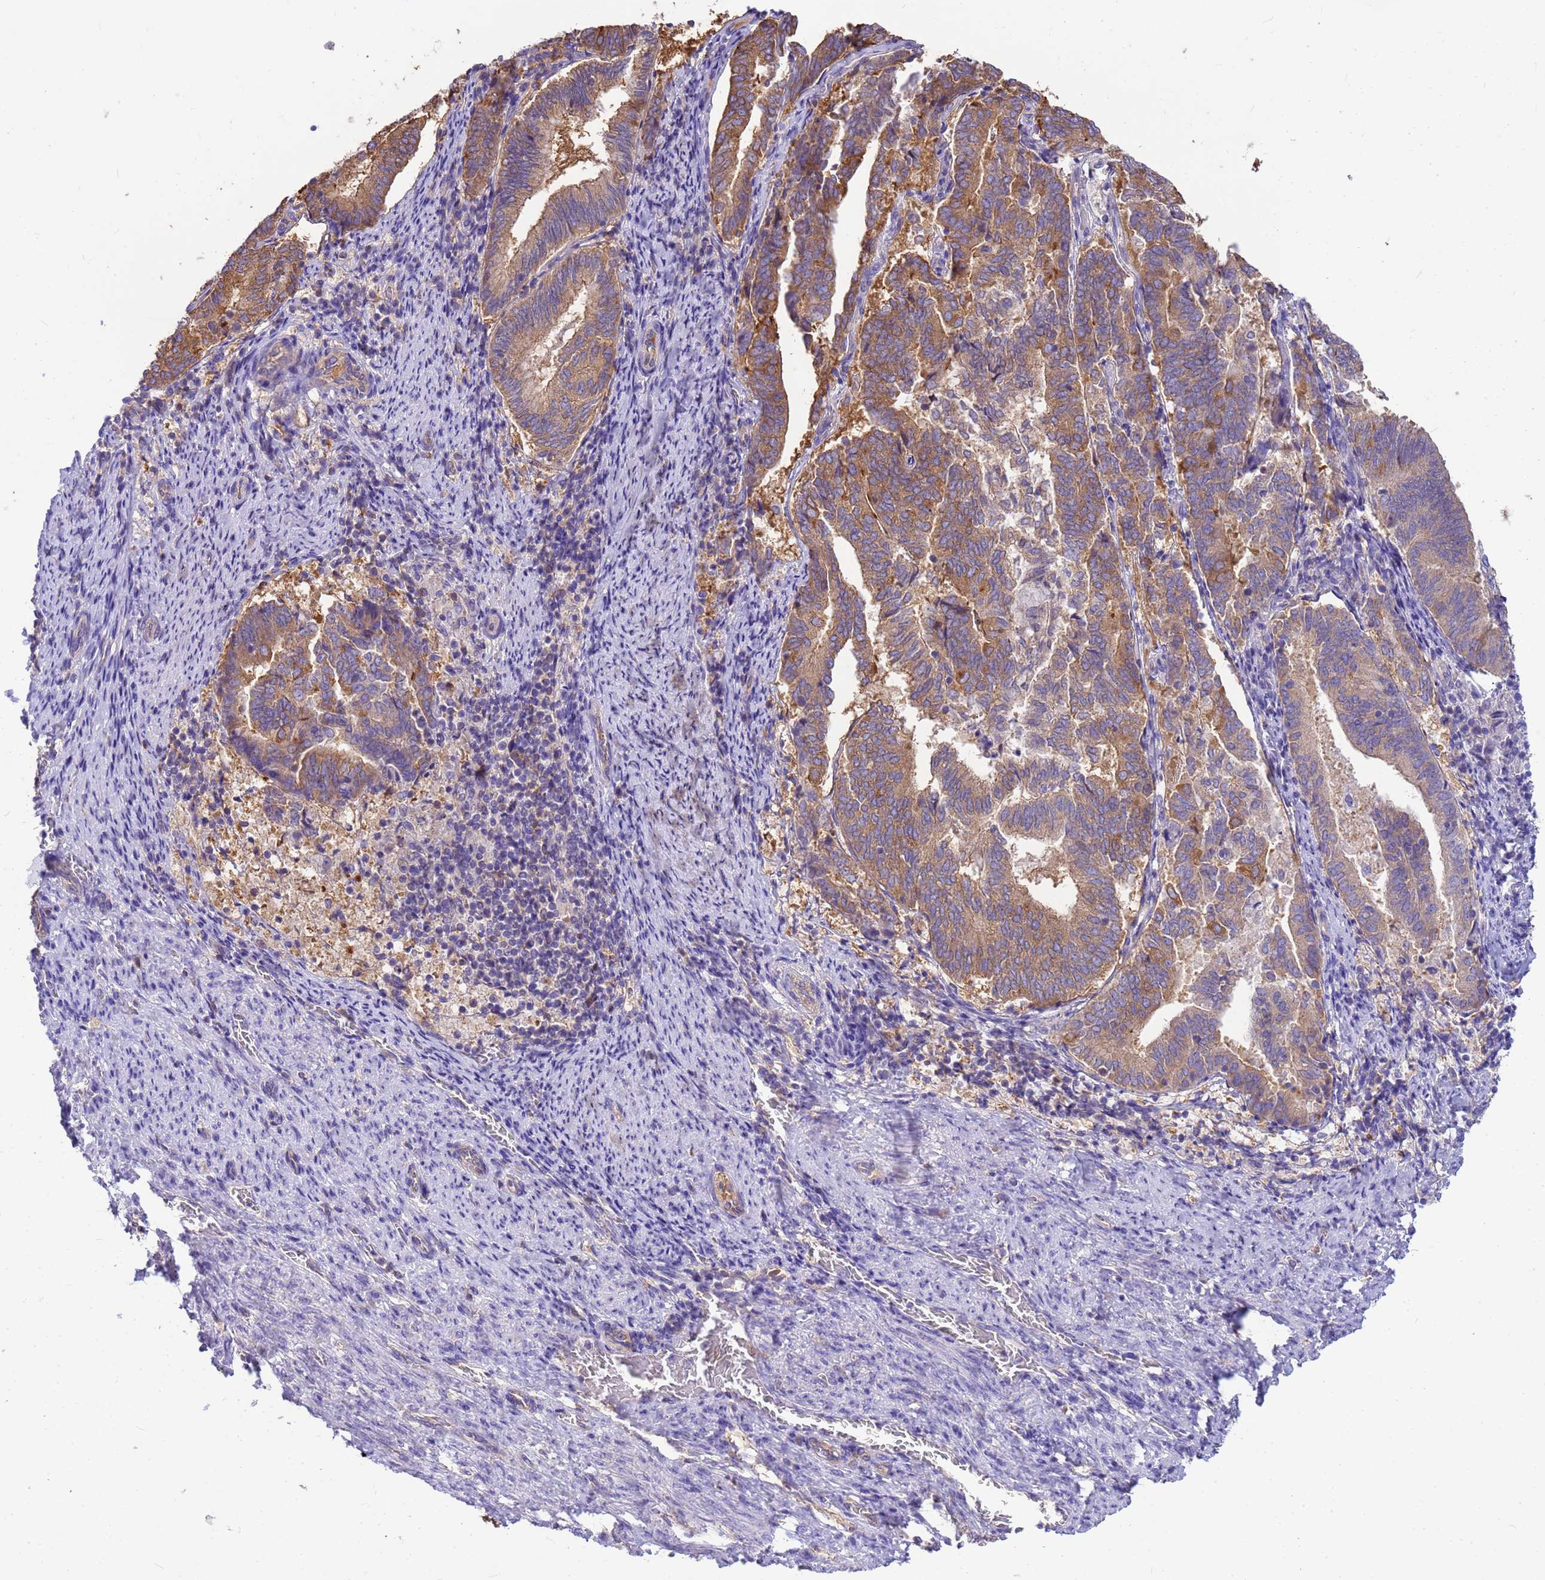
{"staining": {"intensity": "moderate", "quantity": ">75%", "location": "cytoplasmic/membranous"}, "tissue": "endometrial cancer", "cell_type": "Tumor cells", "image_type": "cancer", "snomed": [{"axis": "morphology", "description": "Adenocarcinoma, NOS"}, {"axis": "topography", "description": "Endometrium"}], "caption": "Immunohistochemistry (IHC) (DAB) staining of endometrial adenocarcinoma displays moderate cytoplasmic/membranous protein positivity in about >75% of tumor cells. The staining is performed using DAB (3,3'-diaminobenzidine) brown chromogen to label protein expression. The nuclei are counter-stained blue using hematoxylin.", "gene": "TUBB1", "patient": {"sex": "female", "age": 80}}